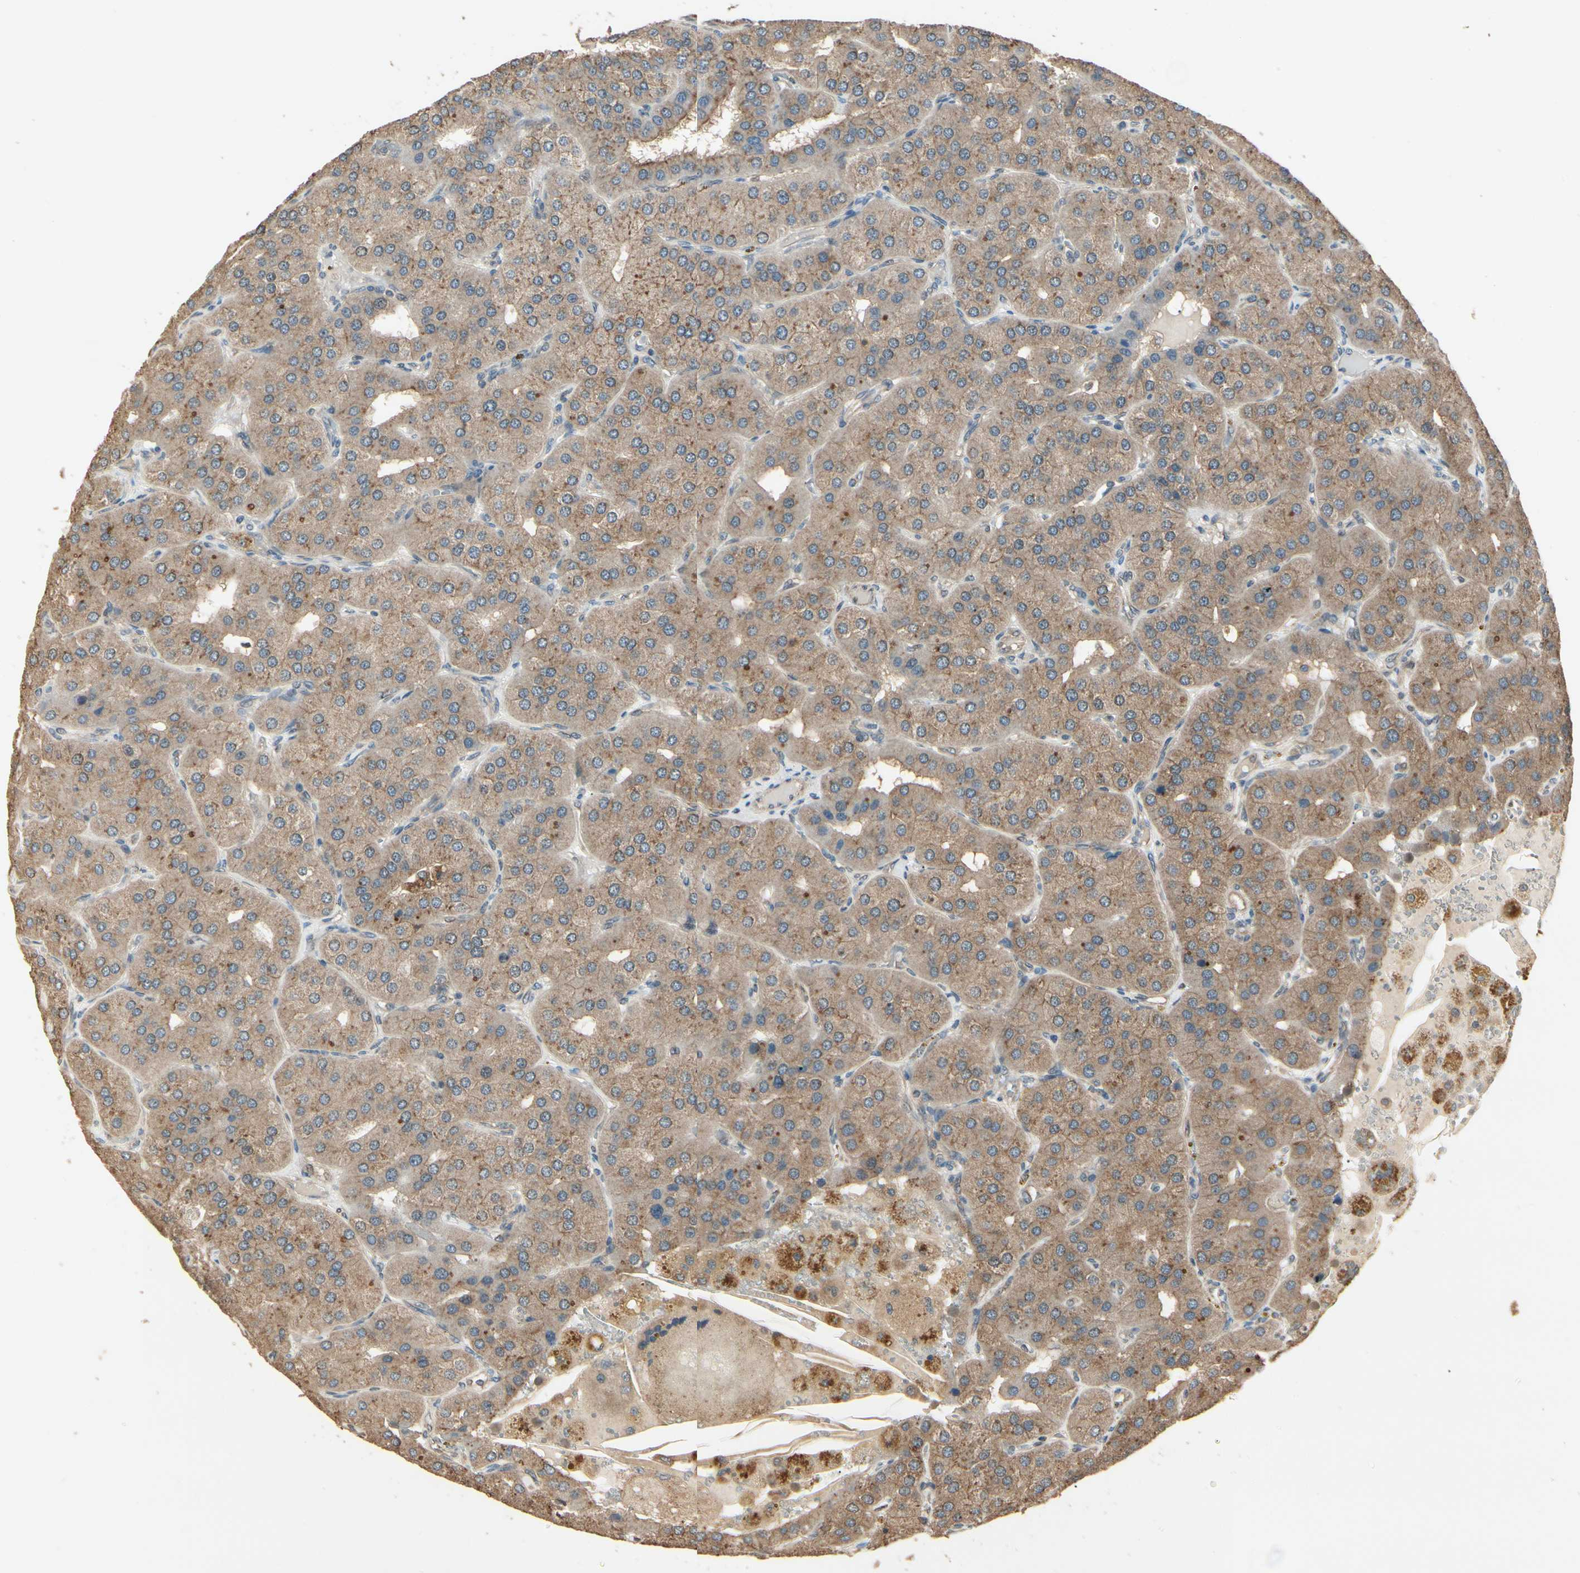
{"staining": {"intensity": "strong", "quantity": ">75%", "location": "cytoplasmic/membranous"}, "tissue": "parathyroid gland", "cell_type": "Glandular cells", "image_type": "normal", "snomed": [{"axis": "morphology", "description": "Normal tissue, NOS"}, {"axis": "morphology", "description": "Adenoma, NOS"}, {"axis": "topography", "description": "Parathyroid gland"}], "caption": "IHC (DAB) staining of unremarkable parathyroid gland shows strong cytoplasmic/membranous protein expression in about >75% of glandular cells.", "gene": "CCT7", "patient": {"sex": "female", "age": 86}}